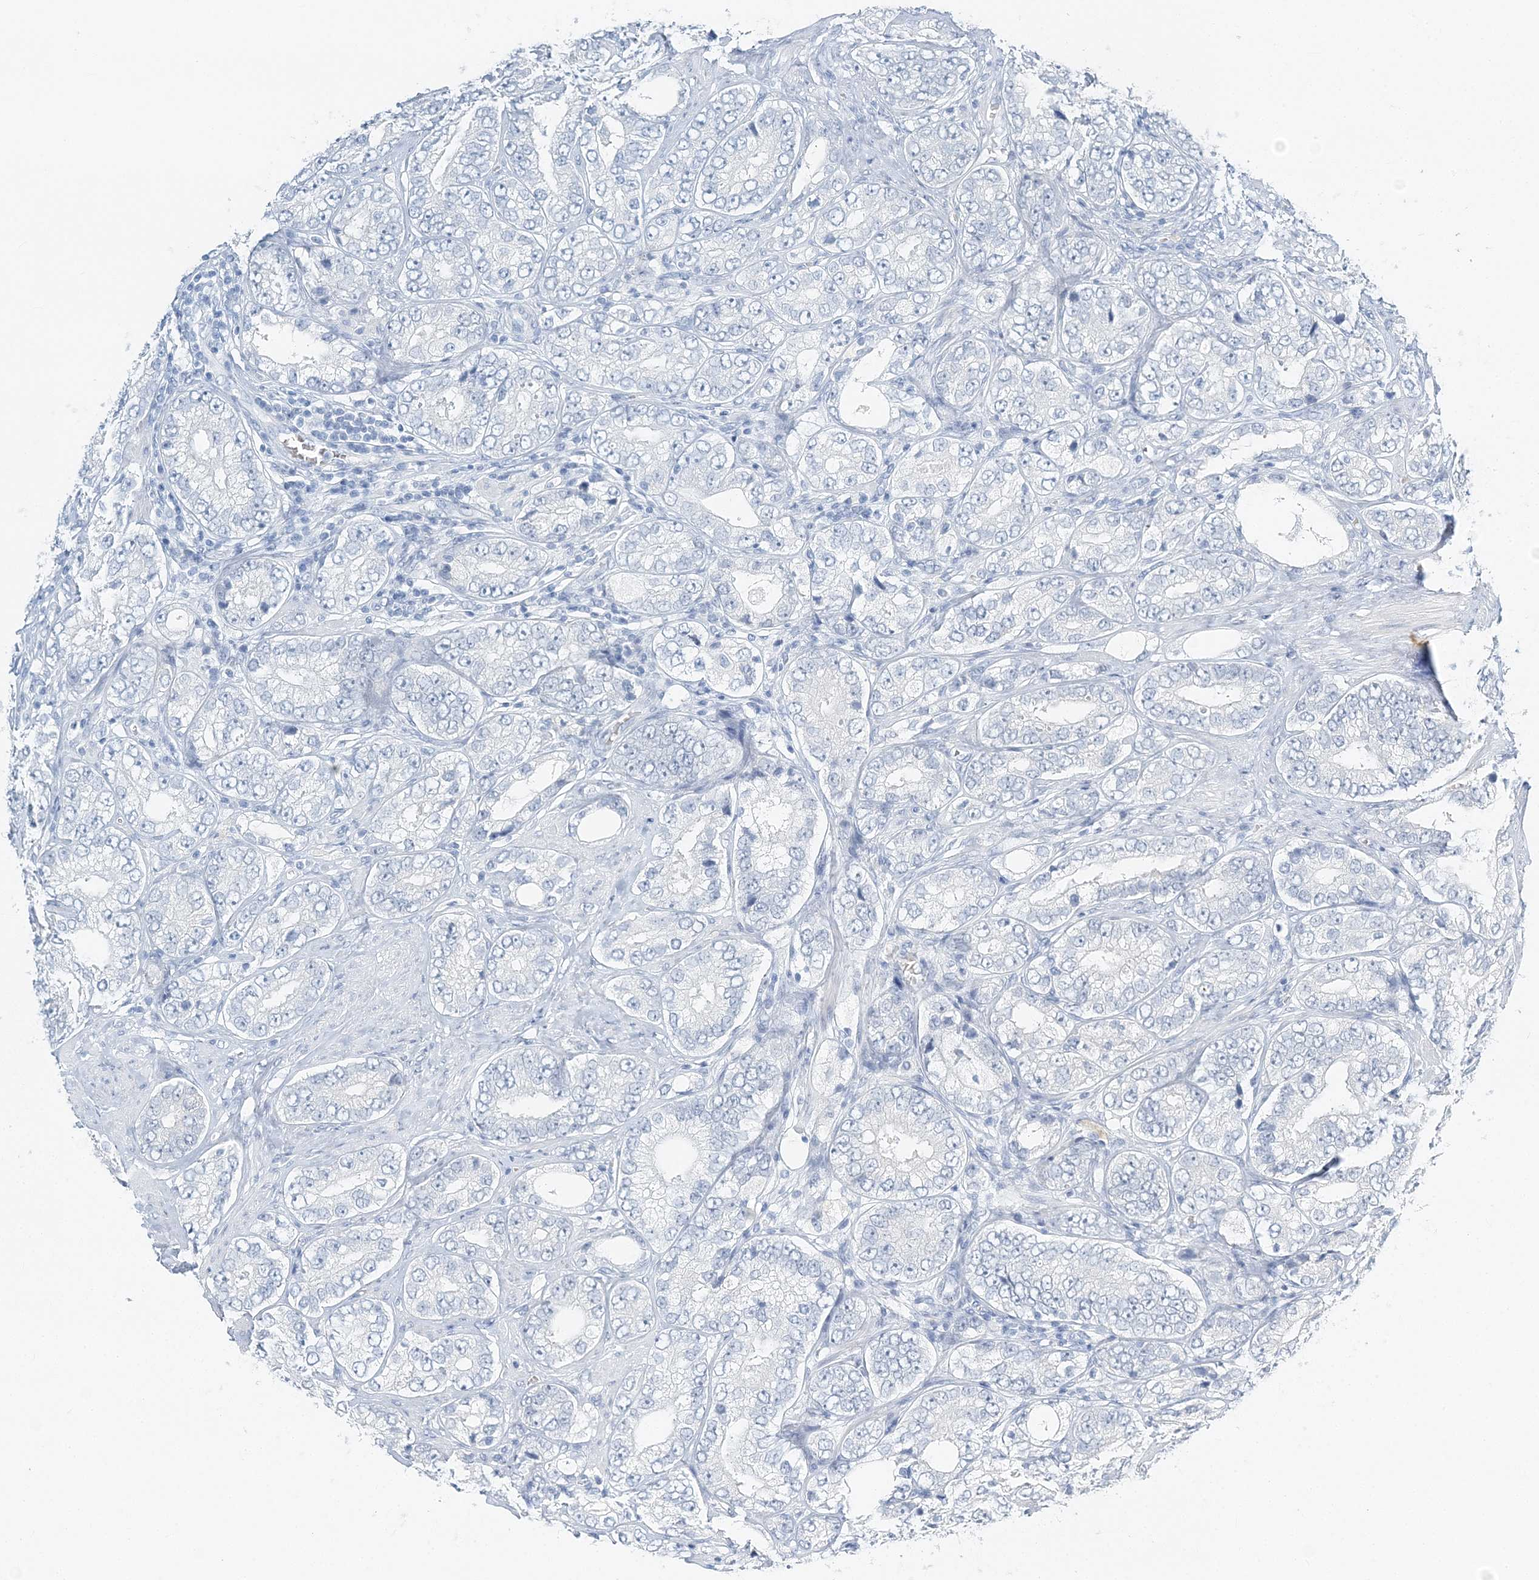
{"staining": {"intensity": "negative", "quantity": "none", "location": "none"}, "tissue": "prostate cancer", "cell_type": "Tumor cells", "image_type": "cancer", "snomed": [{"axis": "morphology", "description": "Adenocarcinoma, High grade"}, {"axis": "topography", "description": "Prostate"}], "caption": "There is no significant staining in tumor cells of prostate high-grade adenocarcinoma.", "gene": "VILL", "patient": {"sex": "male", "age": 56}}